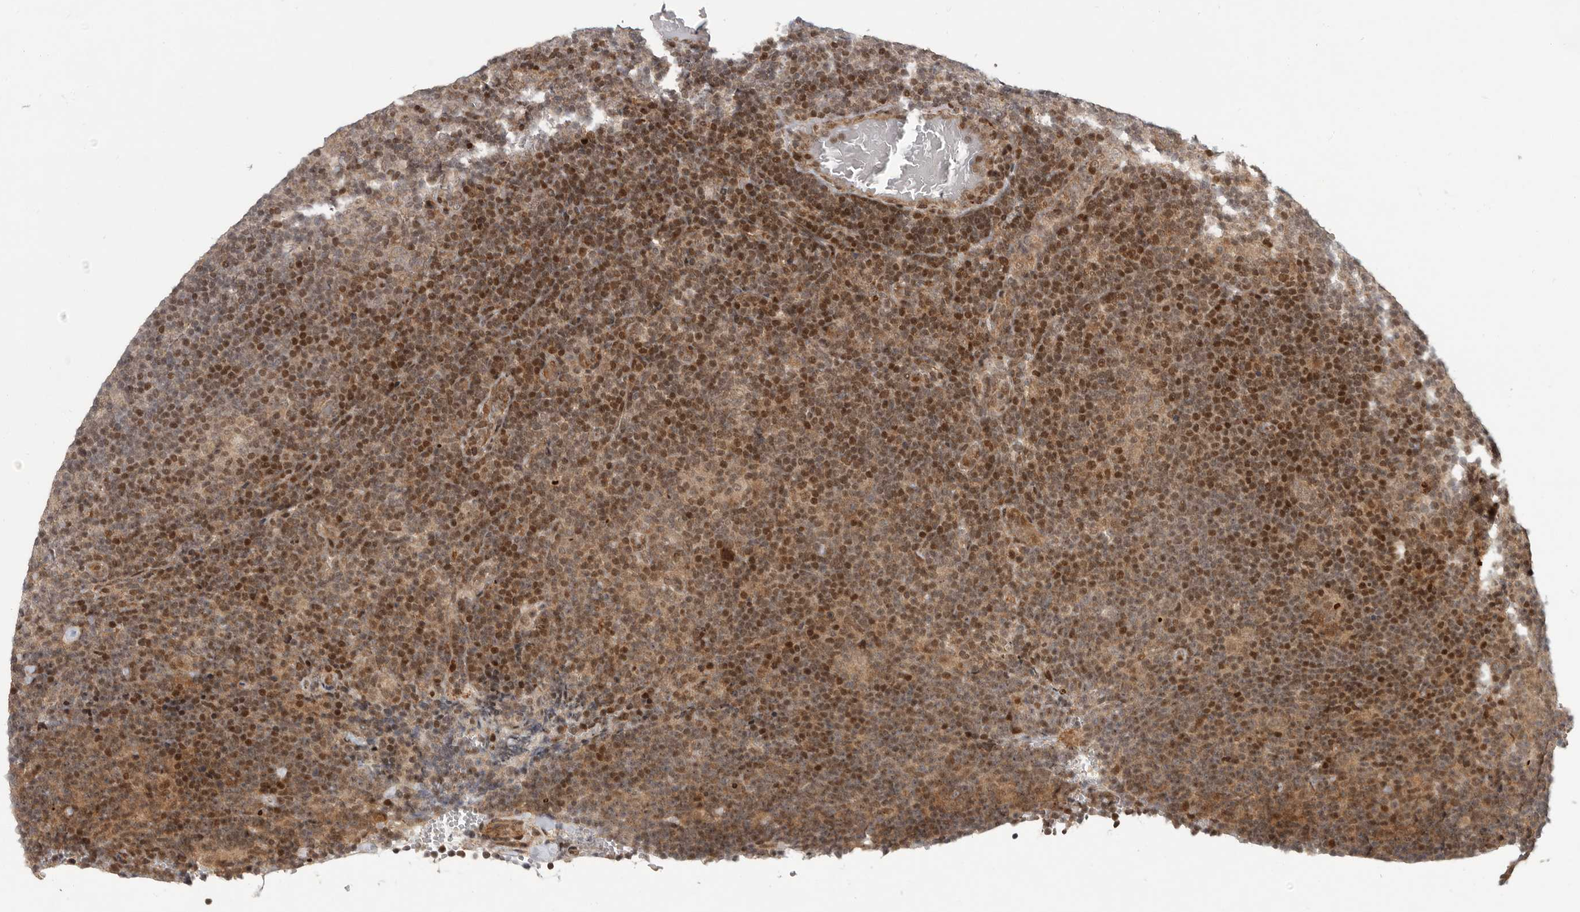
{"staining": {"intensity": "moderate", "quantity": "<25%", "location": "cytoplasmic/membranous,nuclear"}, "tissue": "lymphoma", "cell_type": "Tumor cells", "image_type": "cancer", "snomed": [{"axis": "morphology", "description": "Hodgkin's disease, NOS"}, {"axis": "topography", "description": "Lymph node"}], "caption": "Hodgkin's disease tissue exhibits moderate cytoplasmic/membranous and nuclear expression in about <25% of tumor cells, visualized by immunohistochemistry. The staining was performed using DAB (3,3'-diaminobenzidine), with brown indicating positive protein expression. Nuclei are stained blue with hematoxylin.", "gene": "RABIF", "patient": {"sex": "female", "age": 57}}